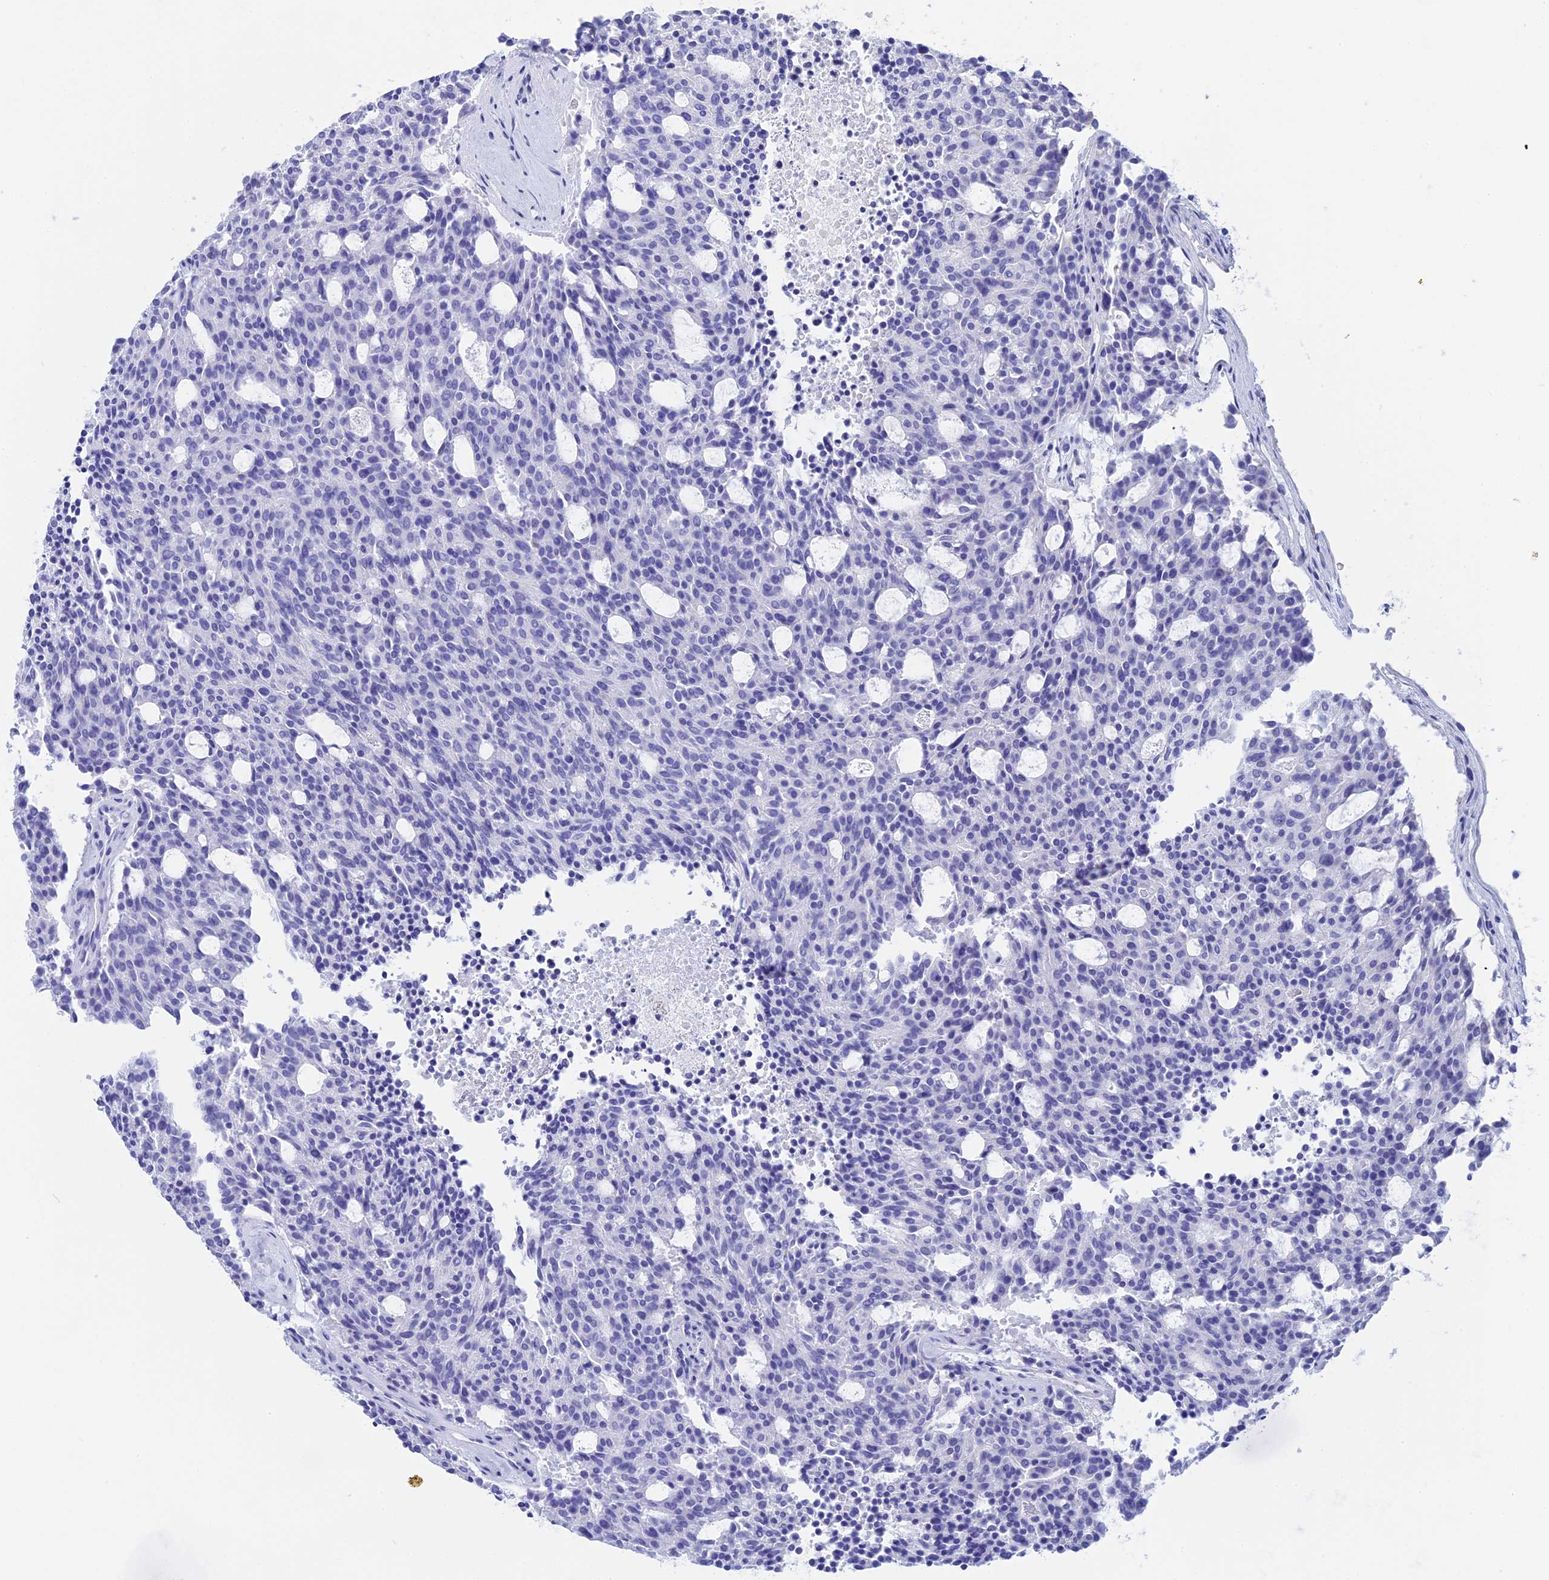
{"staining": {"intensity": "negative", "quantity": "none", "location": "none"}, "tissue": "carcinoid", "cell_type": "Tumor cells", "image_type": "cancer", "snomed": [{"axis": "morphology", "description": "Carcinoid, malignant, NOS"}, {"axis": "topography", "description": "Pancreas"}], "caption": "Human carcinoid stained for a protein using immunohistochemistry displays no expression in tumor cells.", "gene": "TEX101", "patient": {"sex": "female", "age": 54}}